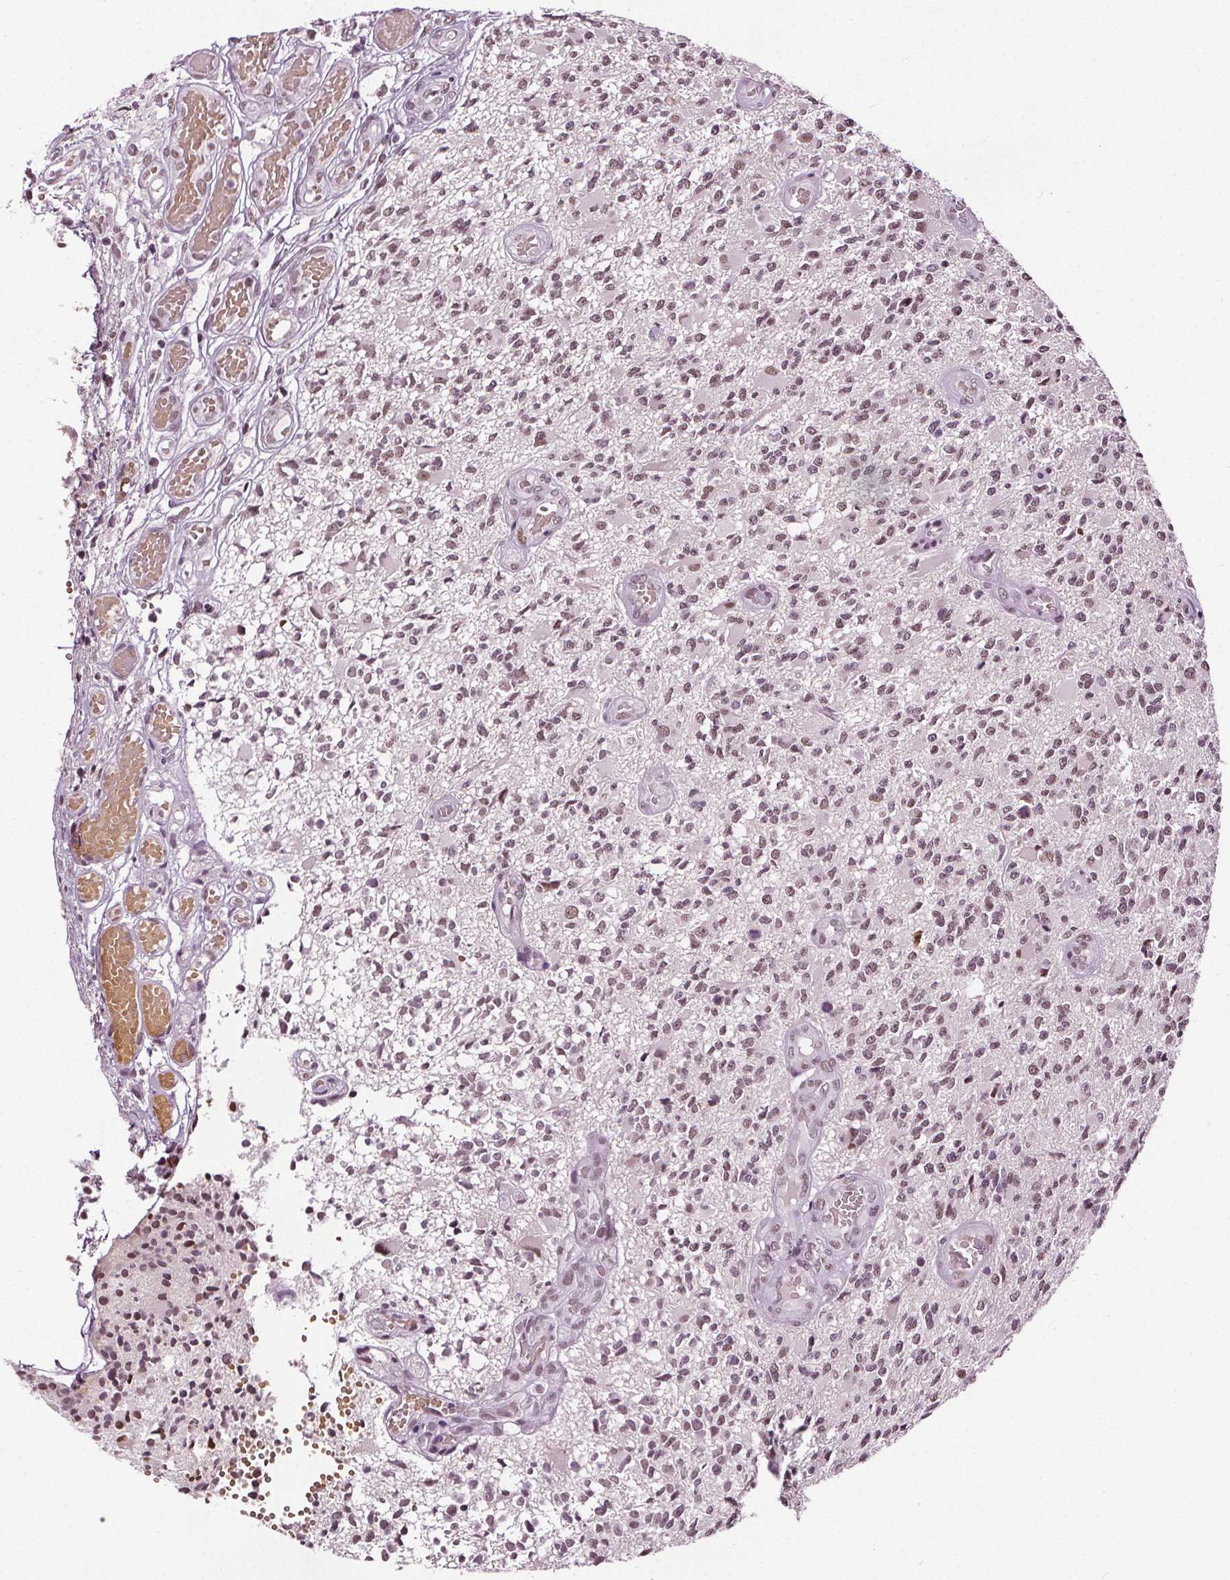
{"staining": {"intensity": "moderate", "quantity": ">75%", "location": "nuclear"}, "tissue": "glioma", "cell_type": "Tumor cells", "image_type": "cancer", "snomed": [{"axis": "morphology", "description": "Glioma, malignant, High grade"}, {"axis": "topography", "description": "Brain"}], "caption": "Tumor cells show medium levels of moderate nuclear expression in about >75% of cells in malignant glioma (high-grade). Ihc stains the protein in brown and the nuclei are stained blue.", "gene": "IWS1", "patient": {"sex": "female", "age": 63}}